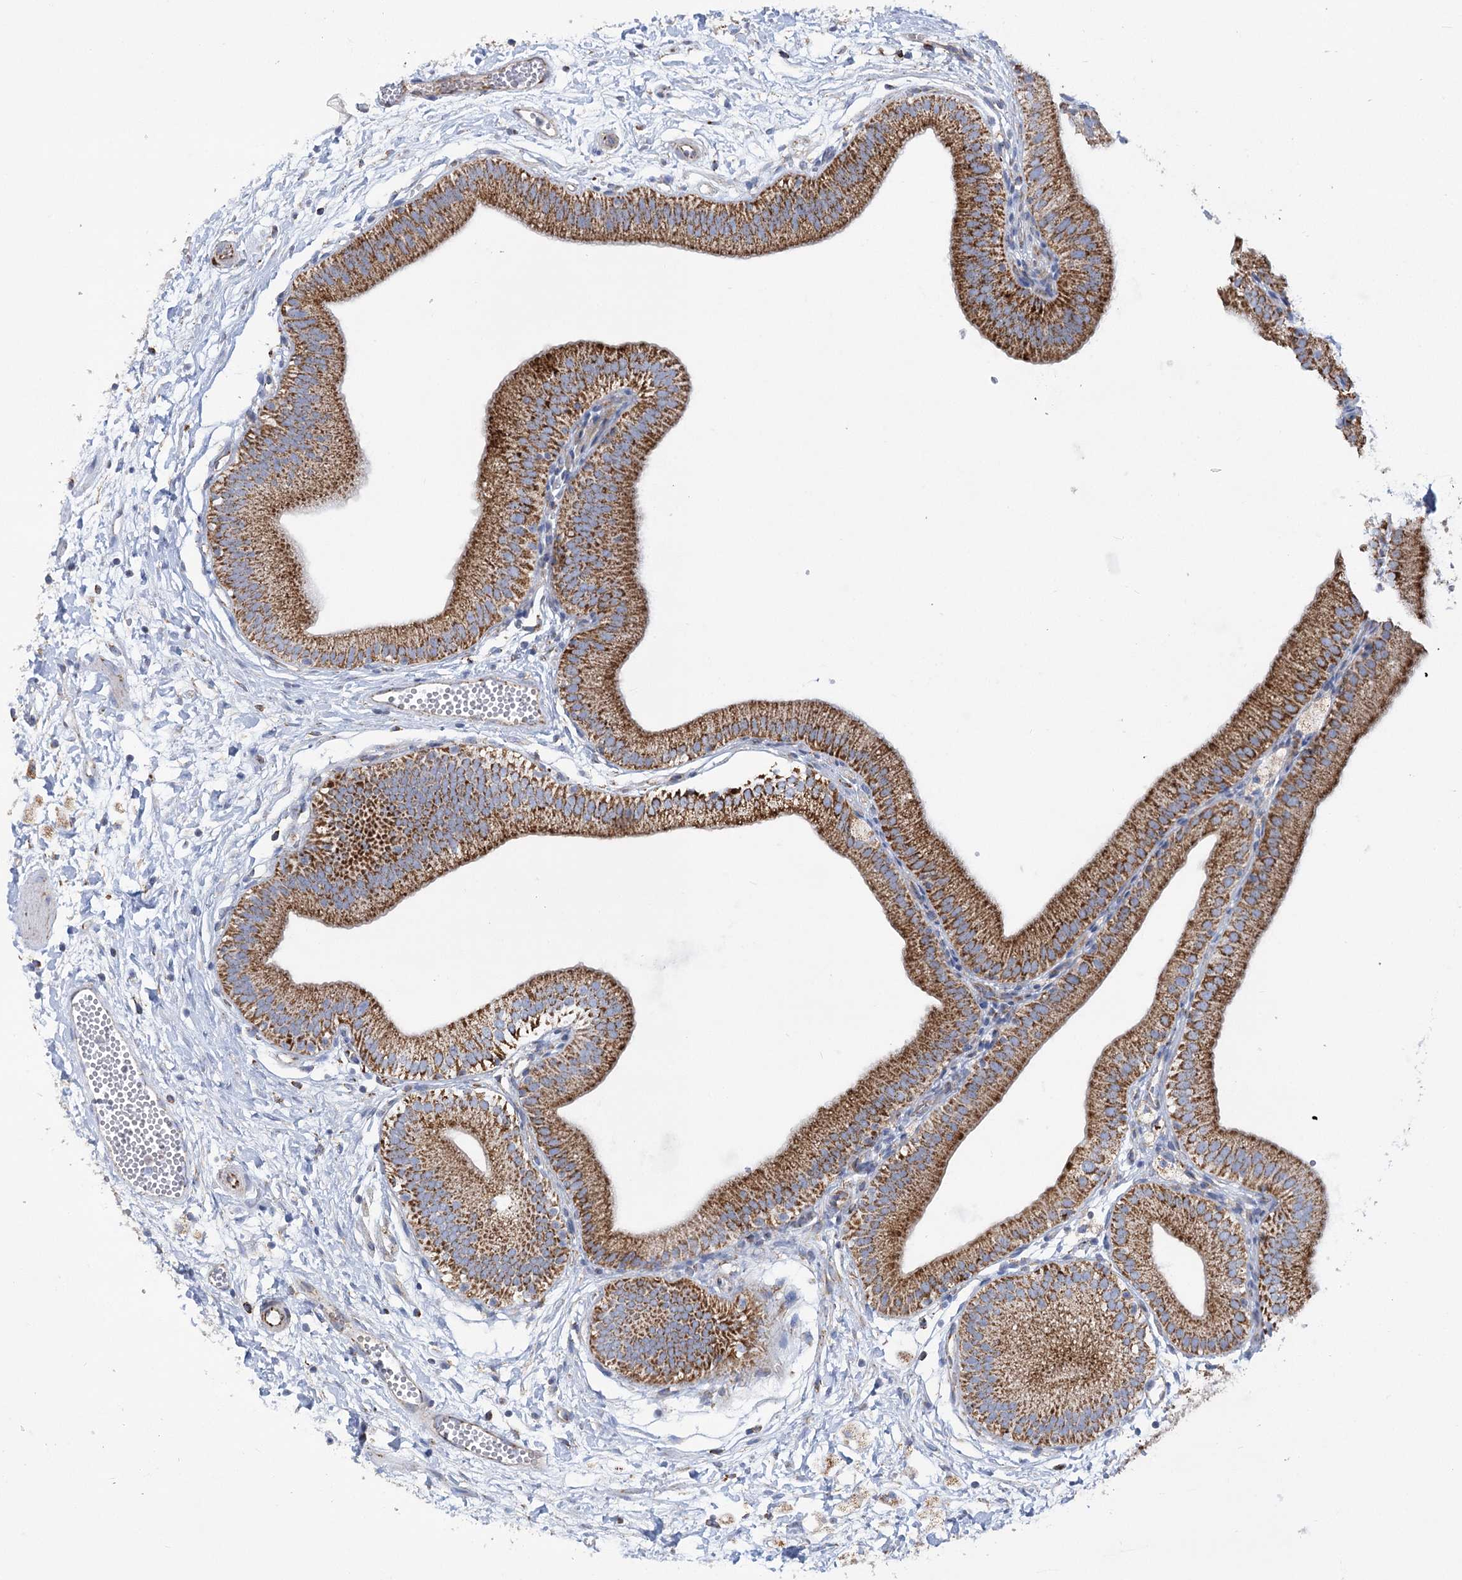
{"staining": {"intensity": "strong", "quantity": ">75%", "location": "cytoplasmic/membranous"}, "tissue": "gallbladder", "cell_type": "Glandular cells", "image_type": "normal", "snomed": [{"axis": "morphology", "description": "Normal tissue, NOS"}, {"axis": "topography", "description": "Gallbladder"}], "caption": "A micrograph of gallbladder stained for a protein shows strong cytoplasmic/membranous brown staining in glandular cells. Nuclei are stained in blue.", "gene": "DHTKD1", "patient": {"sex": "male", "age": 55}}